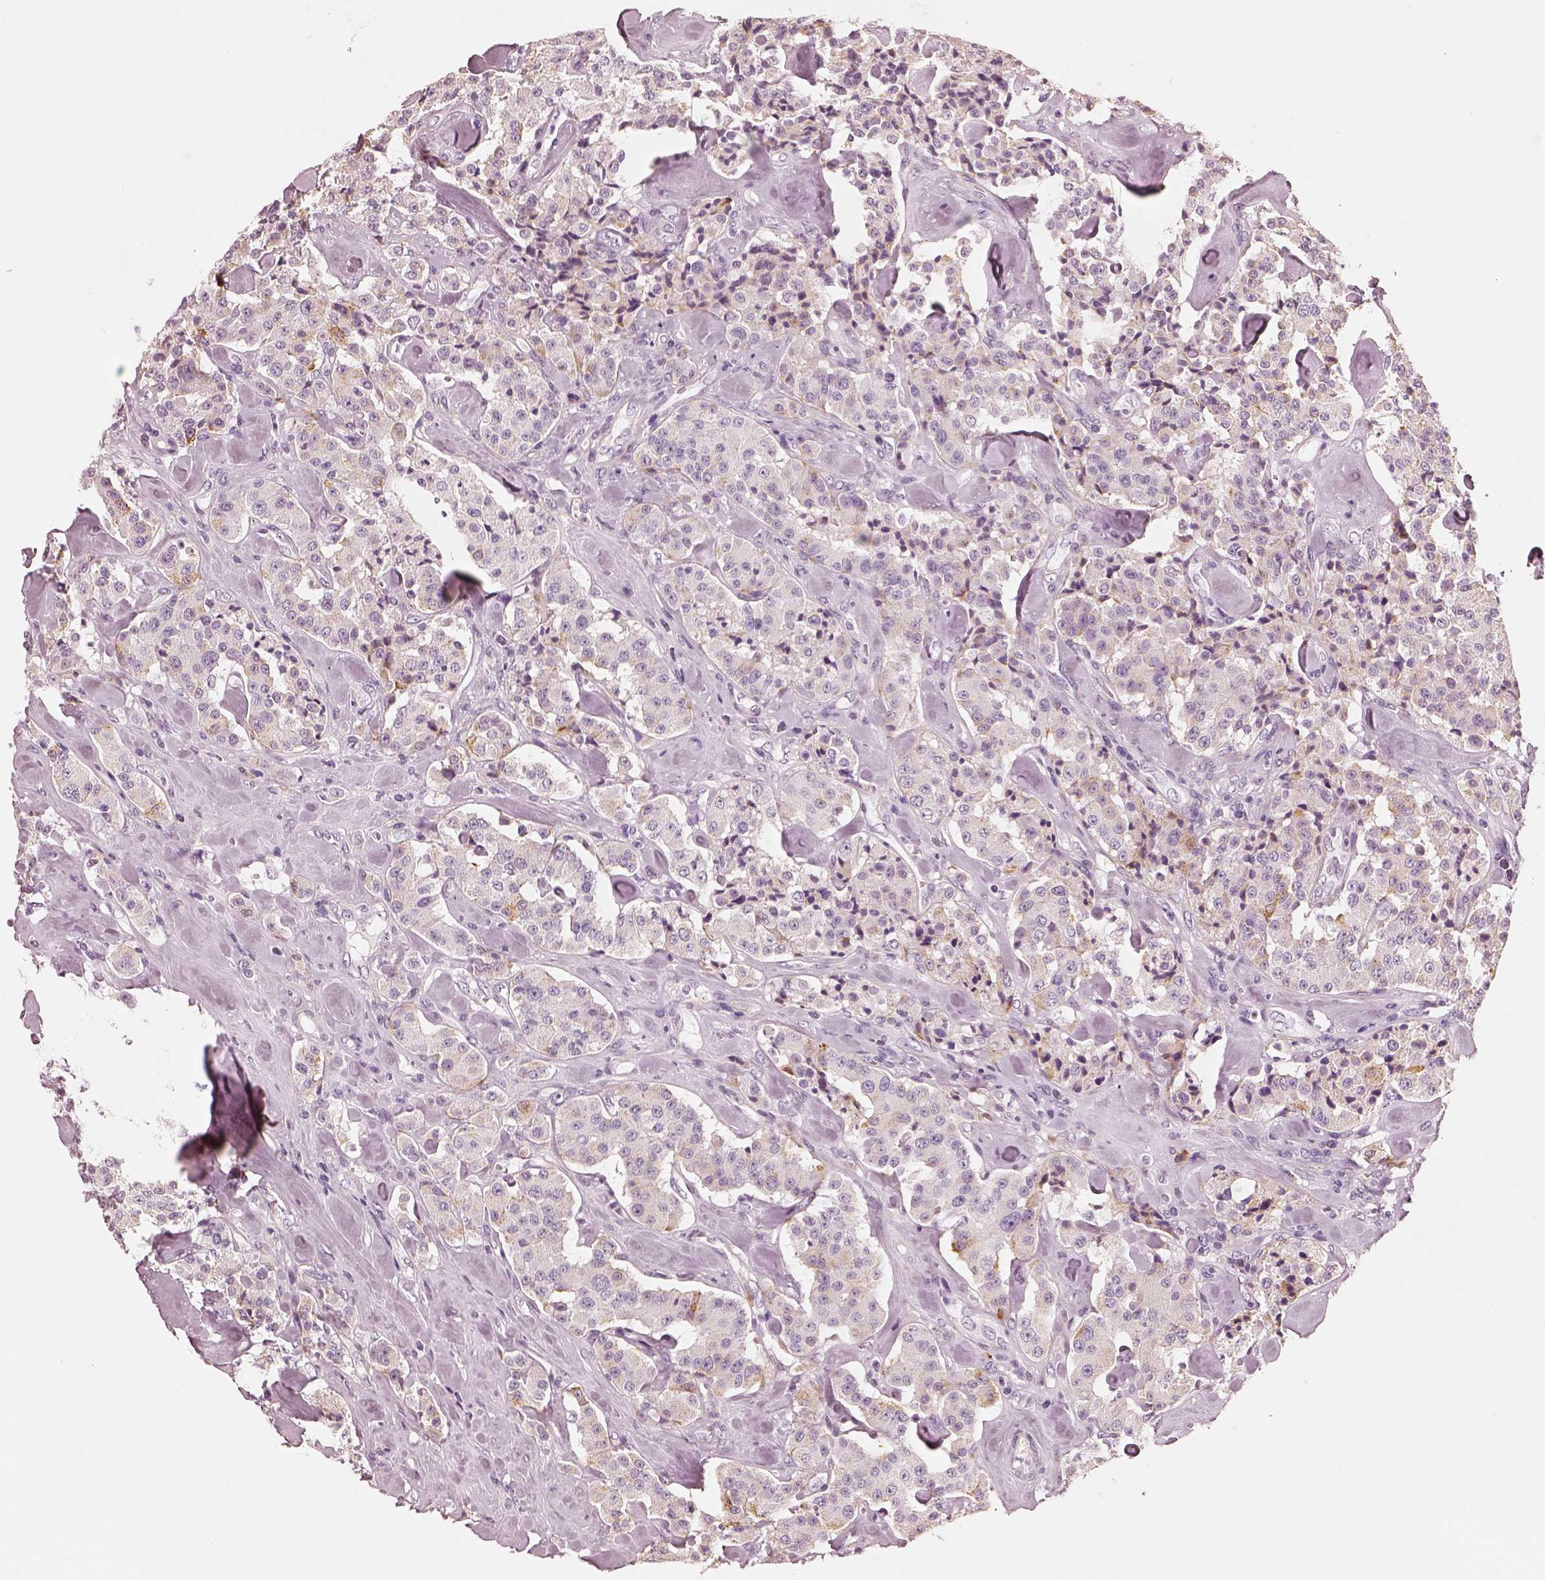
{"staining": {"intensity": "negative", "quantity": "none", "location": "none"}, "tissue": "carcinoid", "cell_type": "Tumor cells", "image_type": "cancer", "snomed": [{"axis": "morphology", "description": "Carcinoid, malignant, NOS"}, {"axis": "topography", "description": "Pancreas"}], "caption": "This is a image of immunohistochemistry staining of carcinoid, which shows no expression in tumor cells.", "gene": "RS1", "patient": {"sex": "male", "age": 41}}